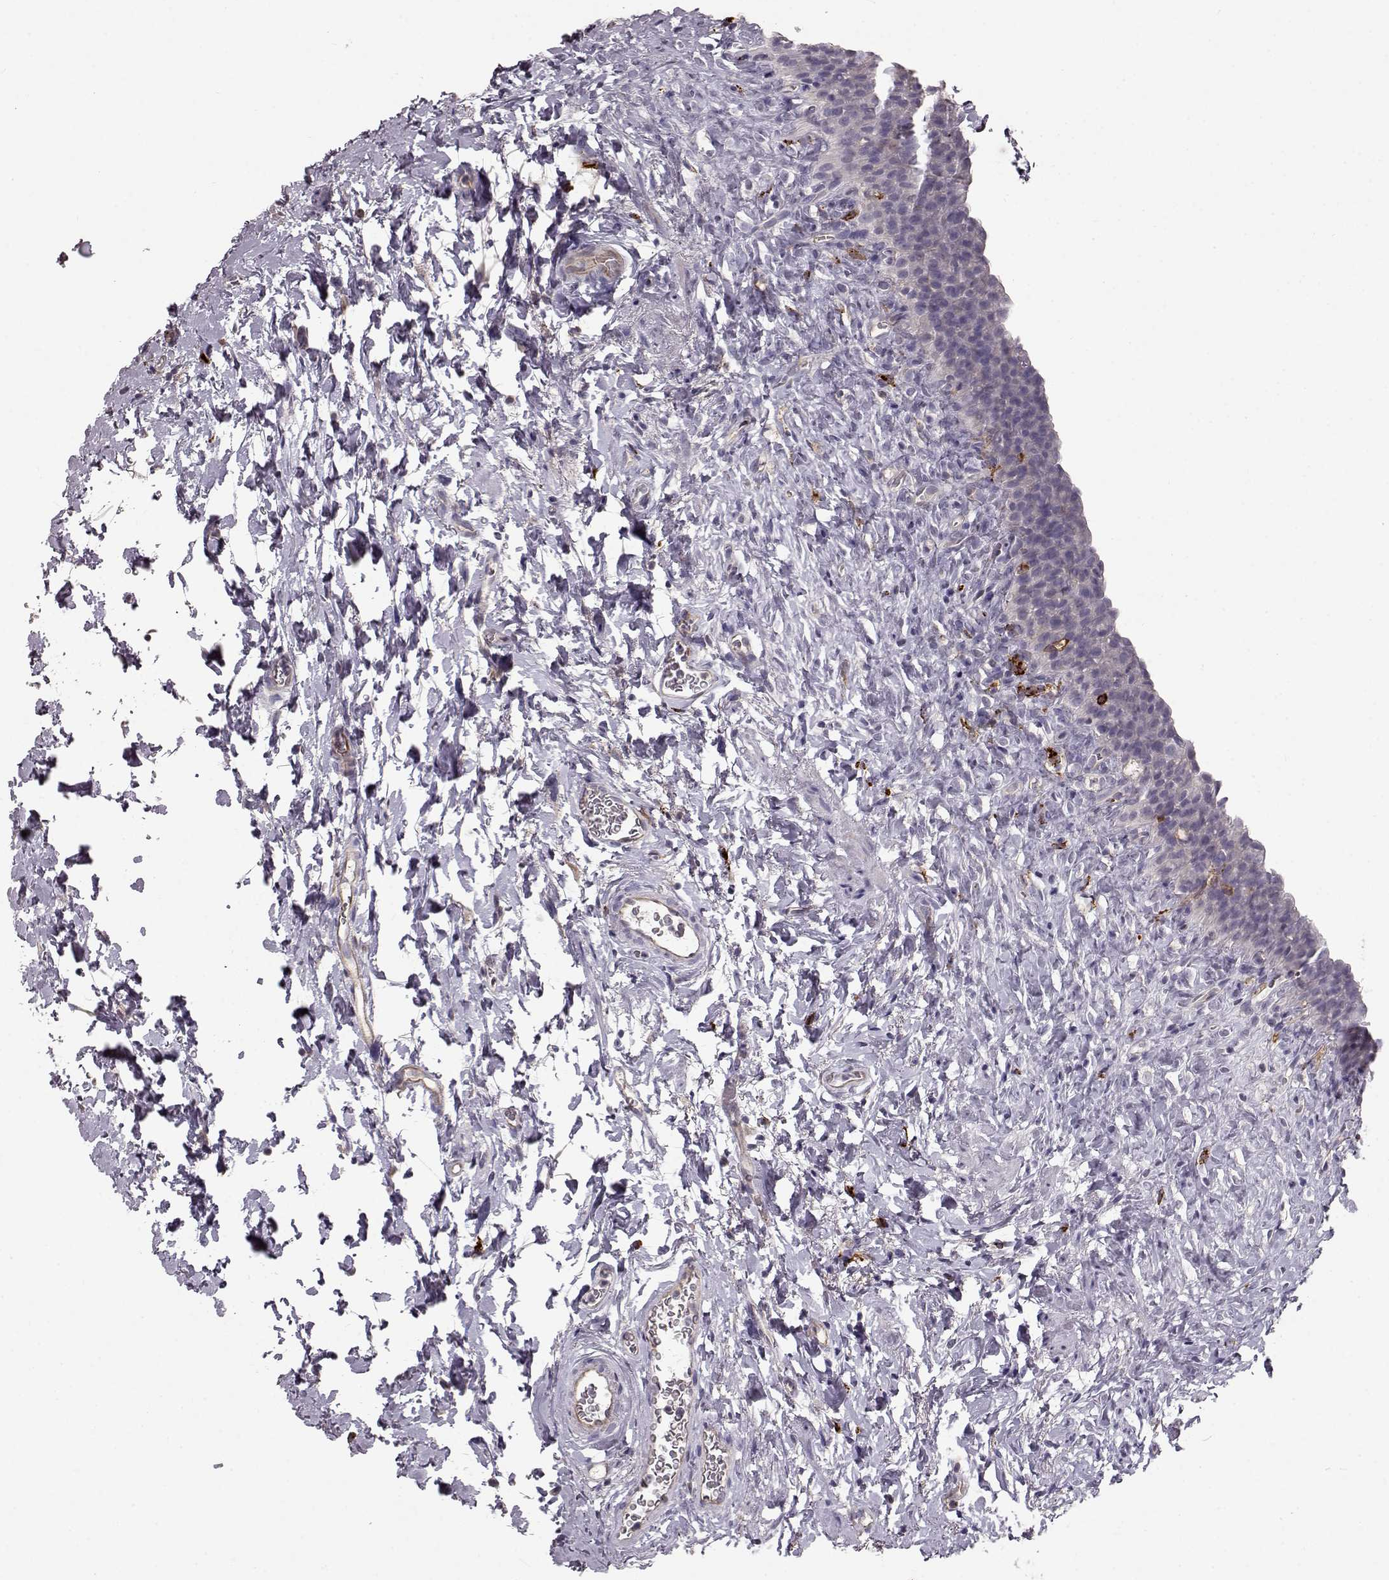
{"staining": {"intensity": "negative", "quantity": "none", "location": "none"}, "tissue": "urinary bladder", "cell_type": "Urothelial cells", "image_type": "normal", "snomed": [{"axis": "morphology", "description": "Normal tissue, NOS"}, {"axis": "topography", "description": "Urinary bladder"}], "caption": "Immunohistochemistry (IHC) histopathology image of normal human urinary bladder stained for a protein (brown), which demonstrates no staining in urothelial cells.", "gene": "CCNF", "patient": {"sex": "male", "age": 76}}